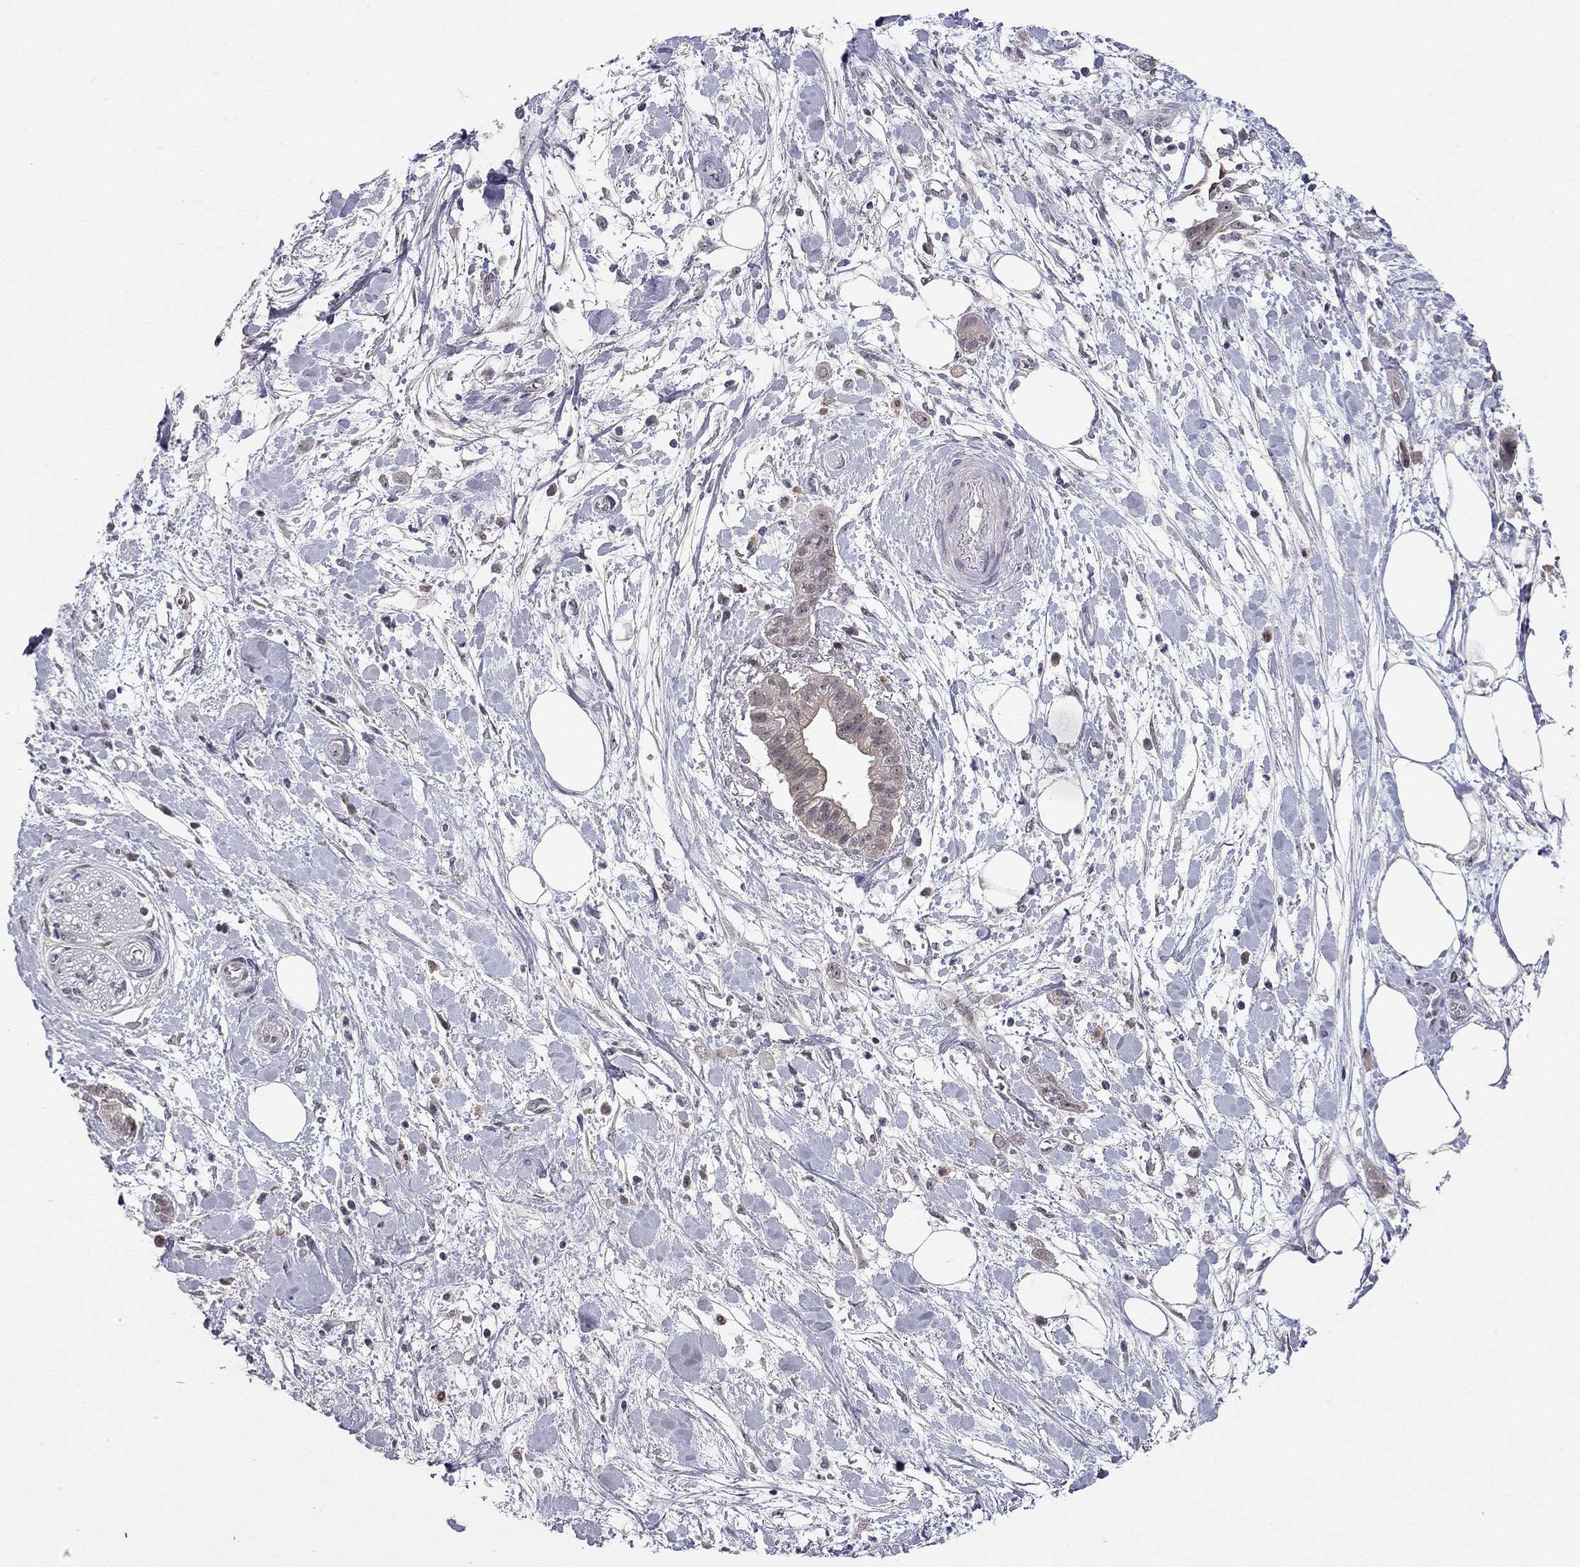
{"staining": {"intensity": "weak", "quantity": "<25%", "location": "cytoplasmic/membranous"}, "tissue": "pancreatic cancer", "cell_type": "Tumor cells", "image_type": "cancer", "snomed": [{"axis": "morphology", "description": "Normal tissue, NOS"}, {"axis": "morphology", "description": "Adenocarcinoma, NOS"}, {"axis": "topography", "description": "Lymph node"}, {"axis": "topography", "description": "Pancreas"}], "caption": "High magnification brightfield microscopy of pancreatic adenocarcinoma stained with DAB (3,3'-diaminobenzidine) (brown) and counterstained with hematoxylin (blue): tumor cells show no significant expression. (DAB (3,3'-diaminobenzidine) IHC visualized using brightfield microscopy, high magnification).", "gene": "STXBP6", "patient": {"sex": "female", "age": 58}}